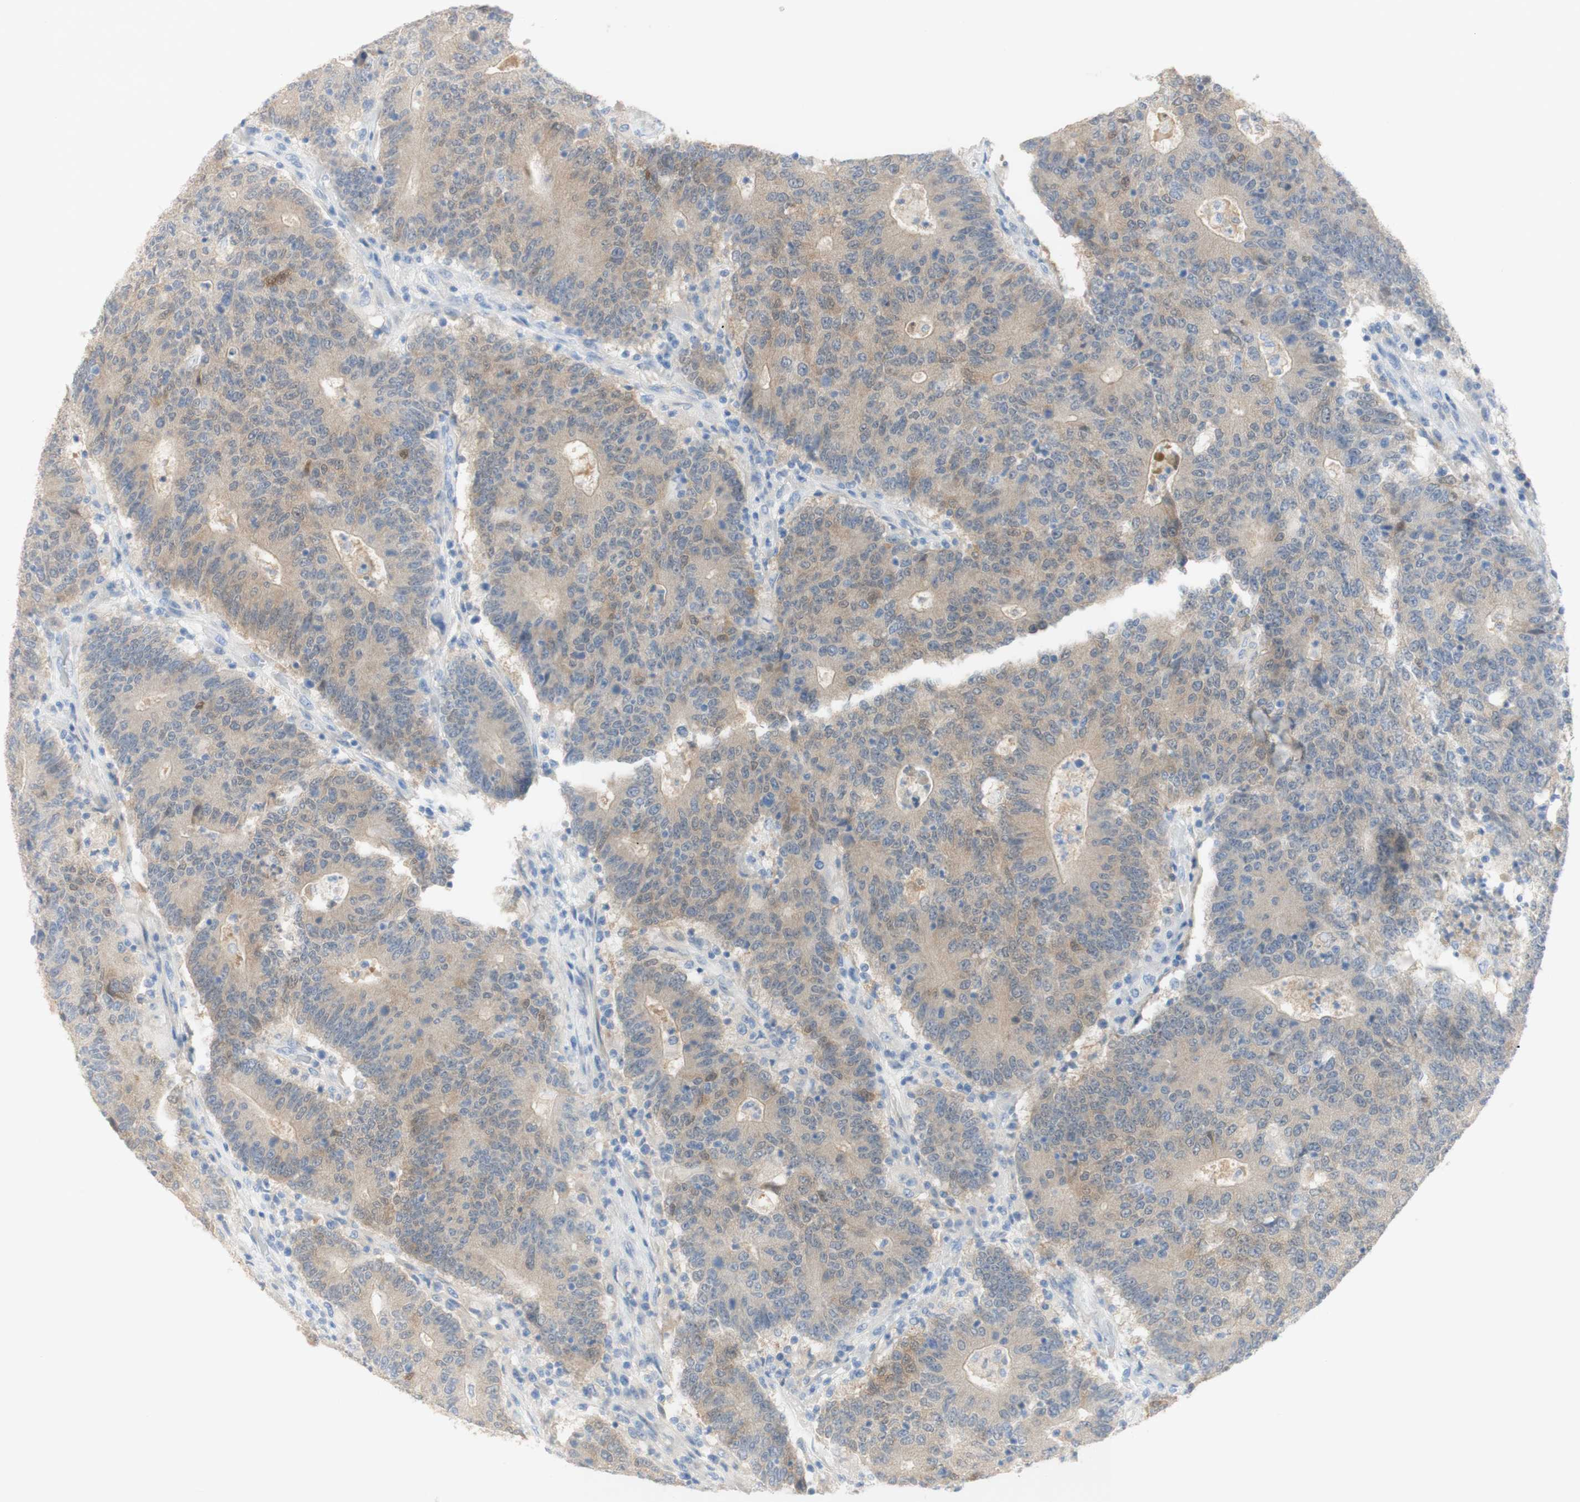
{"staining": {"intensity": "weak", "quantity": "<25%", "location": "nuclear"}, "tissue": "colorectal cancer", "cell_type": "Tumor cells", "image_type": "cancer", "snomed": [{"axis": "morphology", "description": "Normal tissue, NOS"}, {"axis": "morphology", "description": "Adenocarcinoma, NOS"}, {"axis": "topography", "description": "Colon"}], "caption": "Colorectal adenocarcinoma stained for a protein using immunohistochemistry (IHC) exhibits no positivity tumor cells.", "gene": "SELENBP1", "patient": {"sex": "female", "age": 75}}